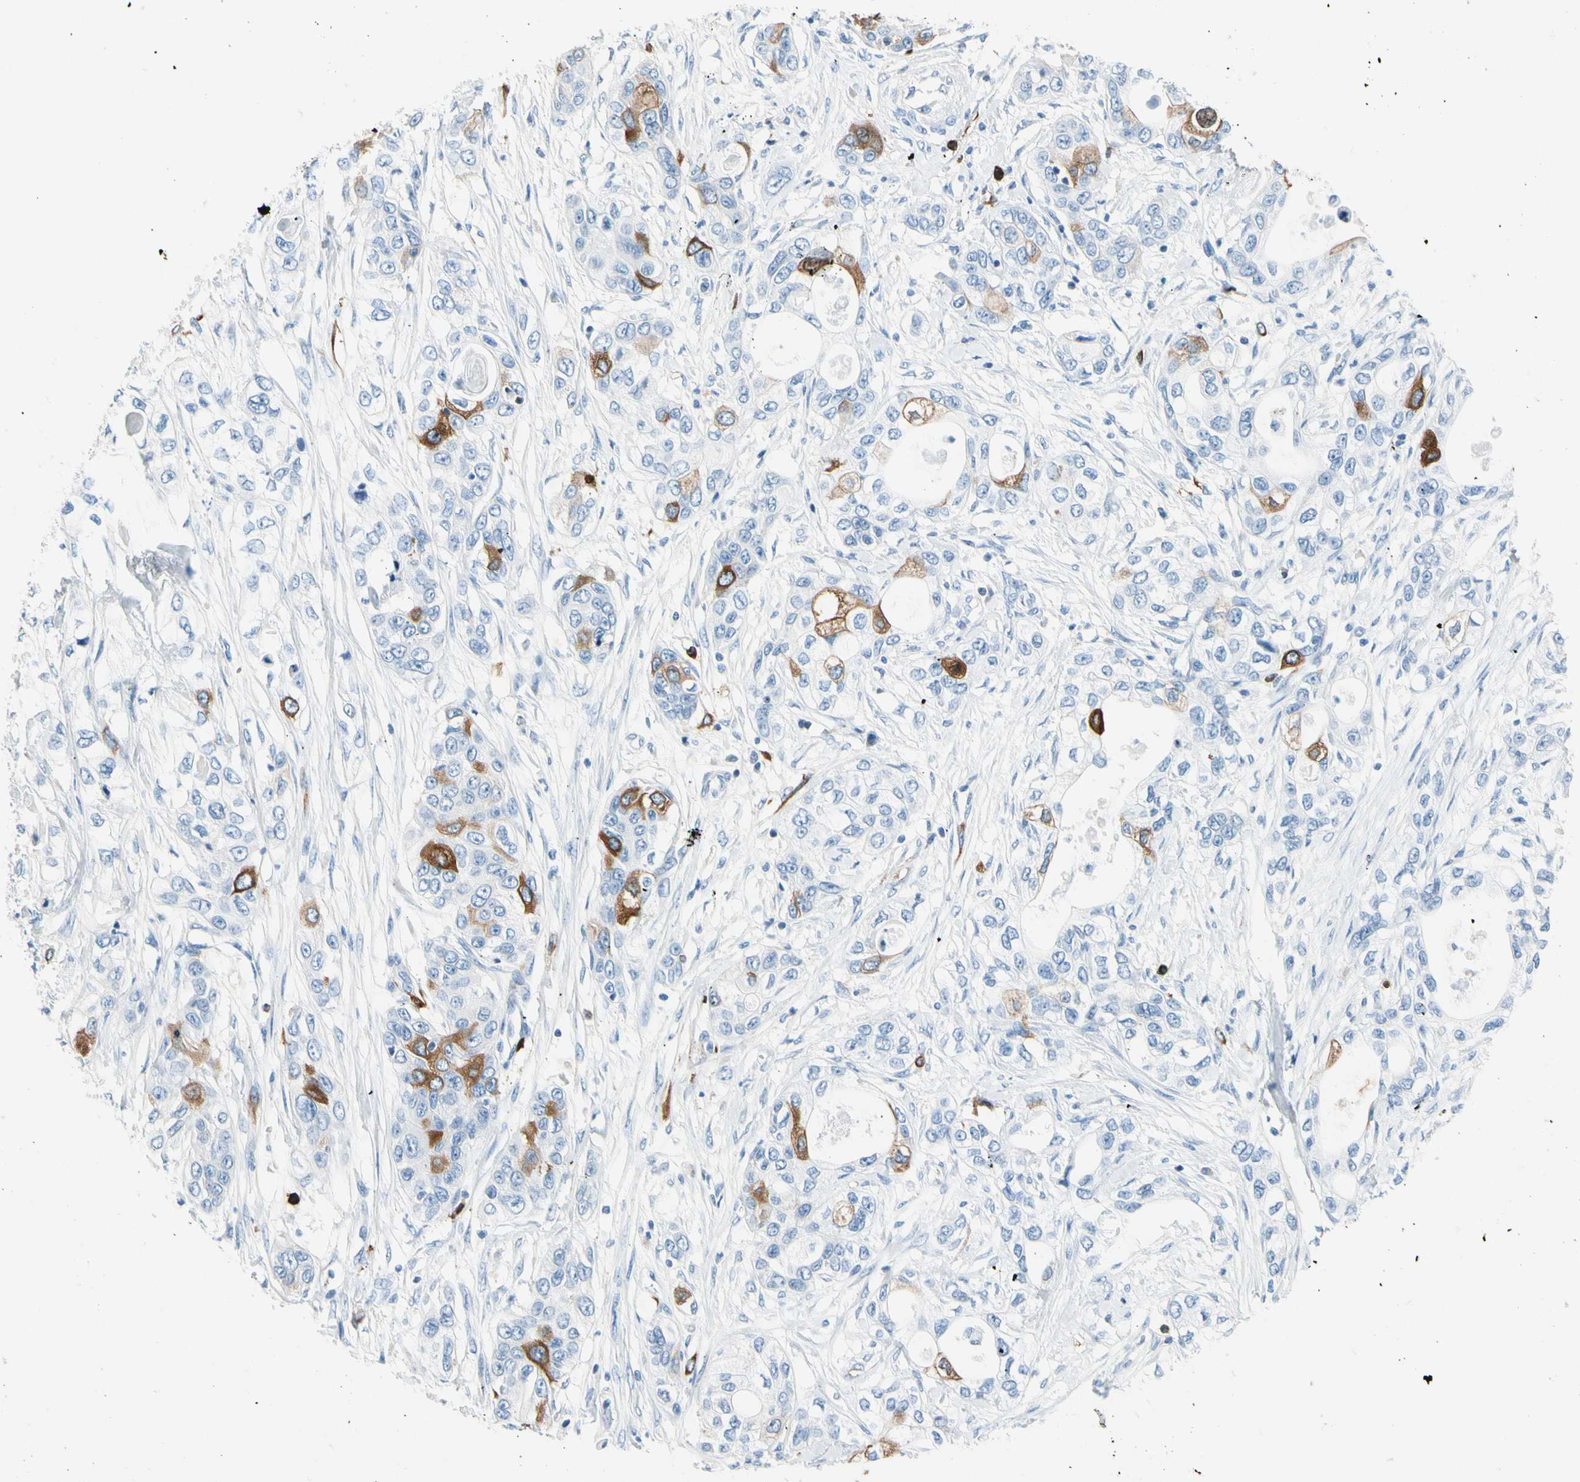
{"staining": {"intensity": "moderate", "quantity": "<25%", "location": "cytoplasmic/membranous"}, "tissue": "pancreatic cancer", "cell_type": "Tumor cells", "image_type": "cancer", "snomed": [{"axis": "morphology", "description": "Adenocarcinoma, NOS"}, {"axis": "topography", "description": "Pancreas"}], "caption": "Immunohistochemistry (IHC) micrograph of neoplastic tissue: human pancreatic adenocarcinoma stained using immunohistochemistry displays low levels of moderate protein expression localized specifically in the cytoplasmic/membranous of tumor cells, appearing as a cytoplasmic/membranous brown color.", "gene": "TACC3", "patient": {"sex": "female", "age": 70}}